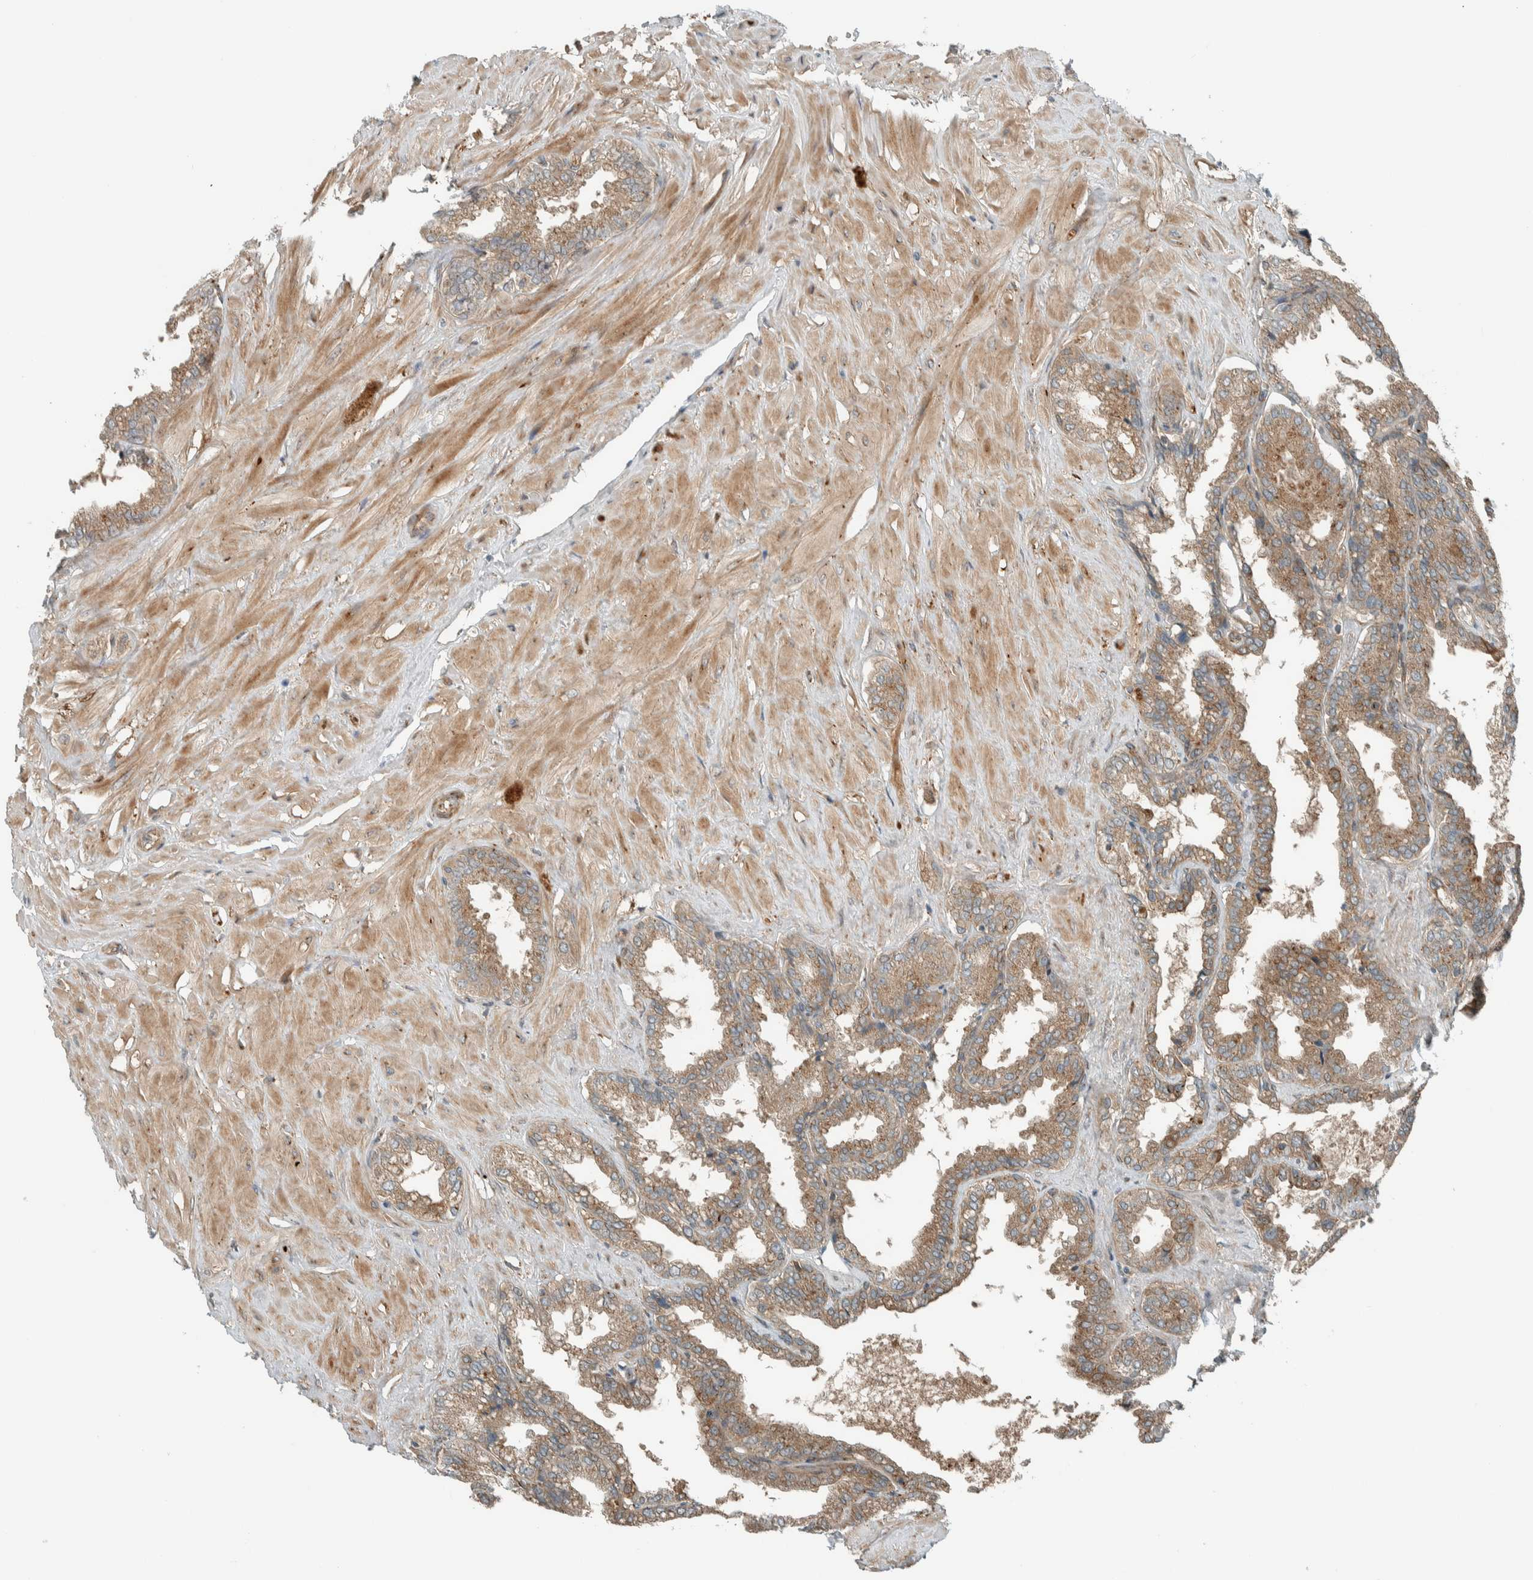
{"staining": {"intensity": "moderate", "quantity": ">75%", "location": "cytoplasmic/membranous"}, "tissue": "seminal vesicle", "cell_type": "Glandular cells", "image_type": "normal", "snomed": [{"axis": "morphology", "description": "Normal tissue, NOS"}, {"axis": "topography", "description": "Seminal veicle"}], "caption": "Brown immunohistochemical staining in unremarkable seminal vesicle exhibits moderate cytoplasmic/membranous staining in approximately >75% of glandular cells.", "gene": "EXOC7", "patient": {"sex": "male", "age": 46}}